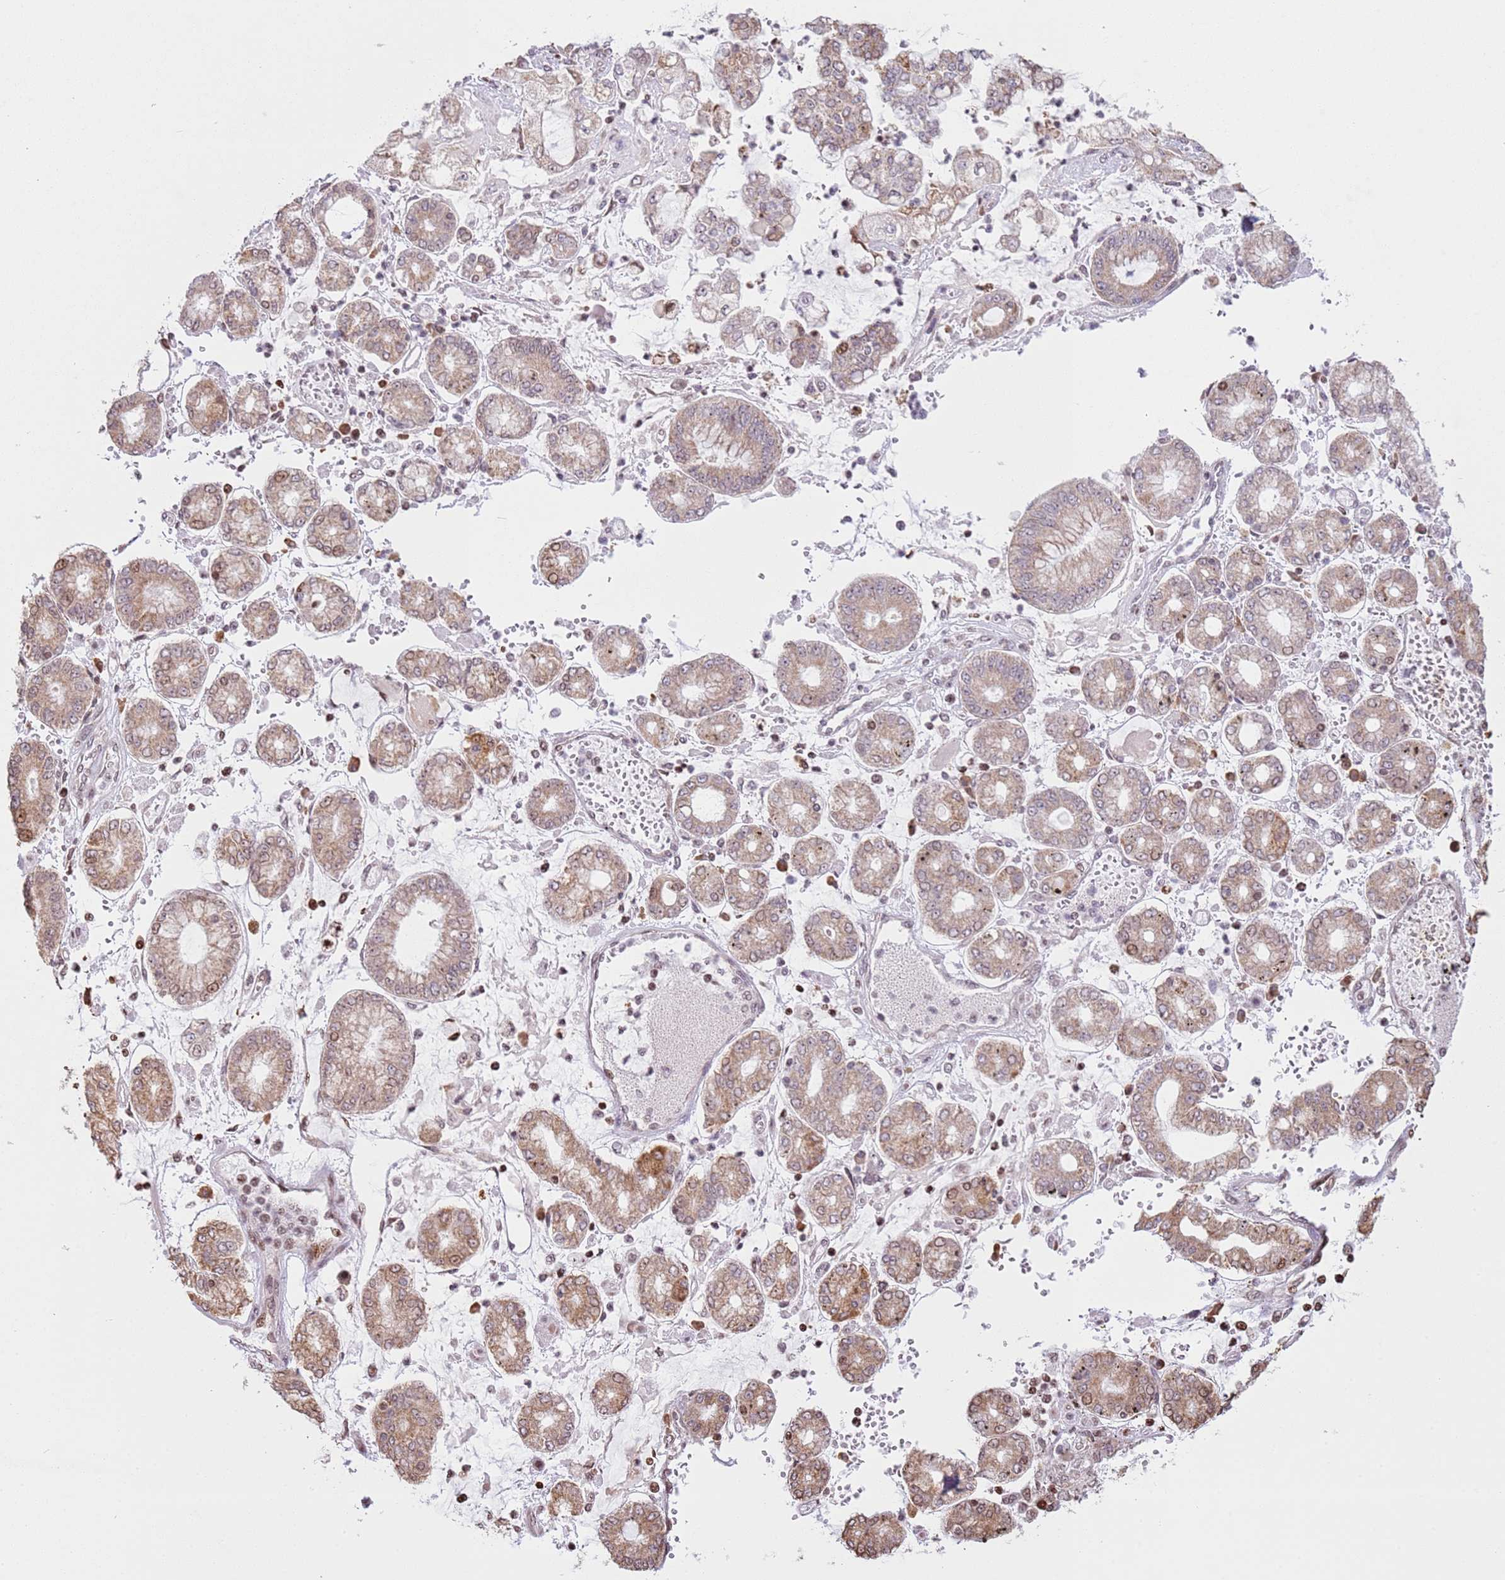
{"staining": {"intensity": "moderate", "quantity": ">75%", "location": "cytoplasmic/membranous"}, "tissue": "stomach cancer", "cell_type": "Tumor cells", "image_type": "cancer", "snomed": [{"axis": "morphology", "description": "Adenocarcinoma, NOS"}, {"axis": "topography", "description": "Stomach"}], "caption": "Stomach cancer (adenocarcinoma) tissue shows moderate cytoplasmic/membranous expression in about >75% of tumor cells", "gene": "SCAF1", "patient": {"sex": "male", "age": 76}}